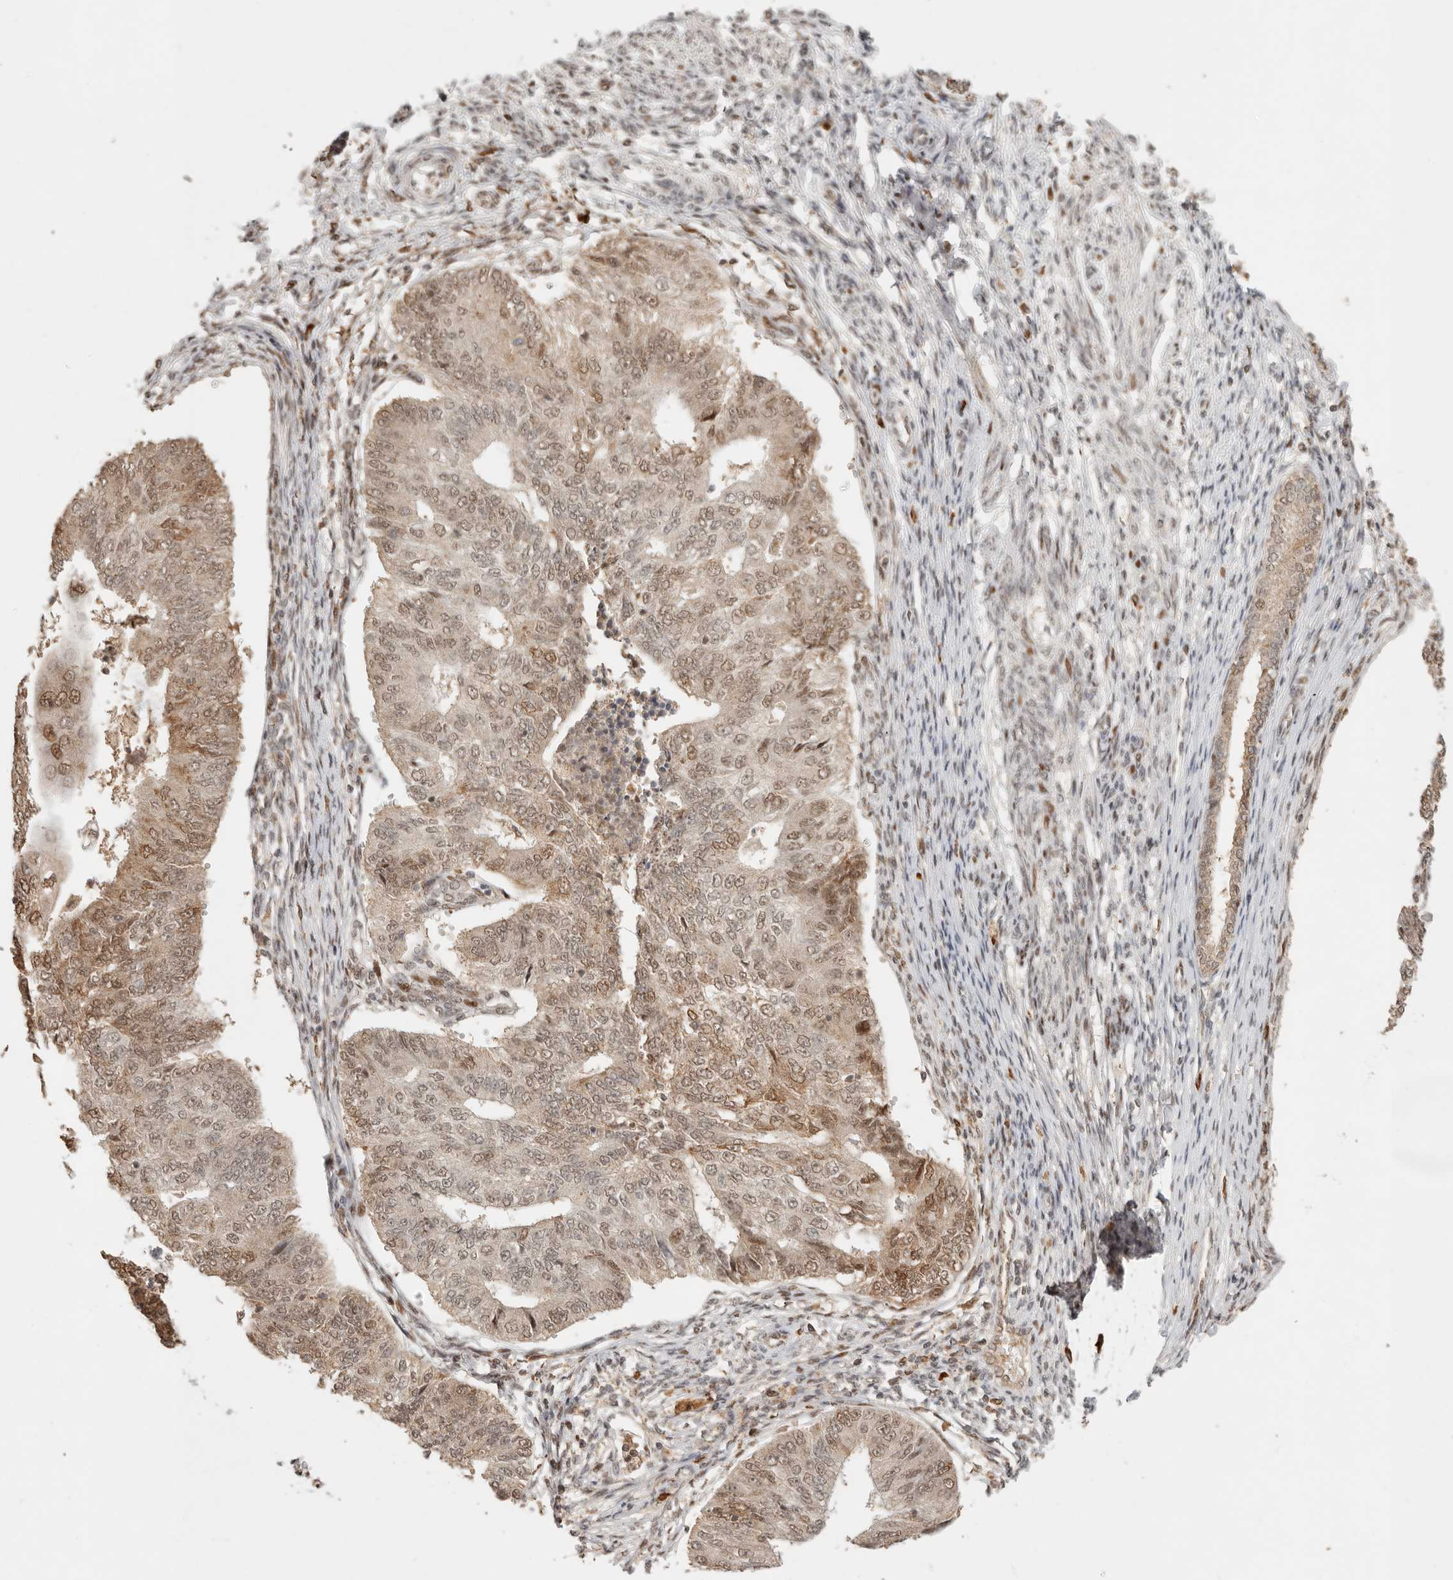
{"staining": {"intensity": "moderate", "quantity": ">75%", "location": "cytoplasmic/membranous,nuclear"}, "tissue": "endometrial cancer", "cell_type": "Tumor cells", "image_type": "cancer", "snomed": [{"axis": "morphology", "description": "Adenocarcinoma, NOS"}, {"axis": "topography", "description": "Endometrium"}], "caption": "Endometrial adenocarcinoma stained with DAB (3,3'-diaminobenzidine) IHC shows medium levels of moderate cytoplasmic/membranous and nuclear expression in approximately >75% of tumor cells.", "gene": "NPAS2", "patient": {"sex": "female", "age": 32}}